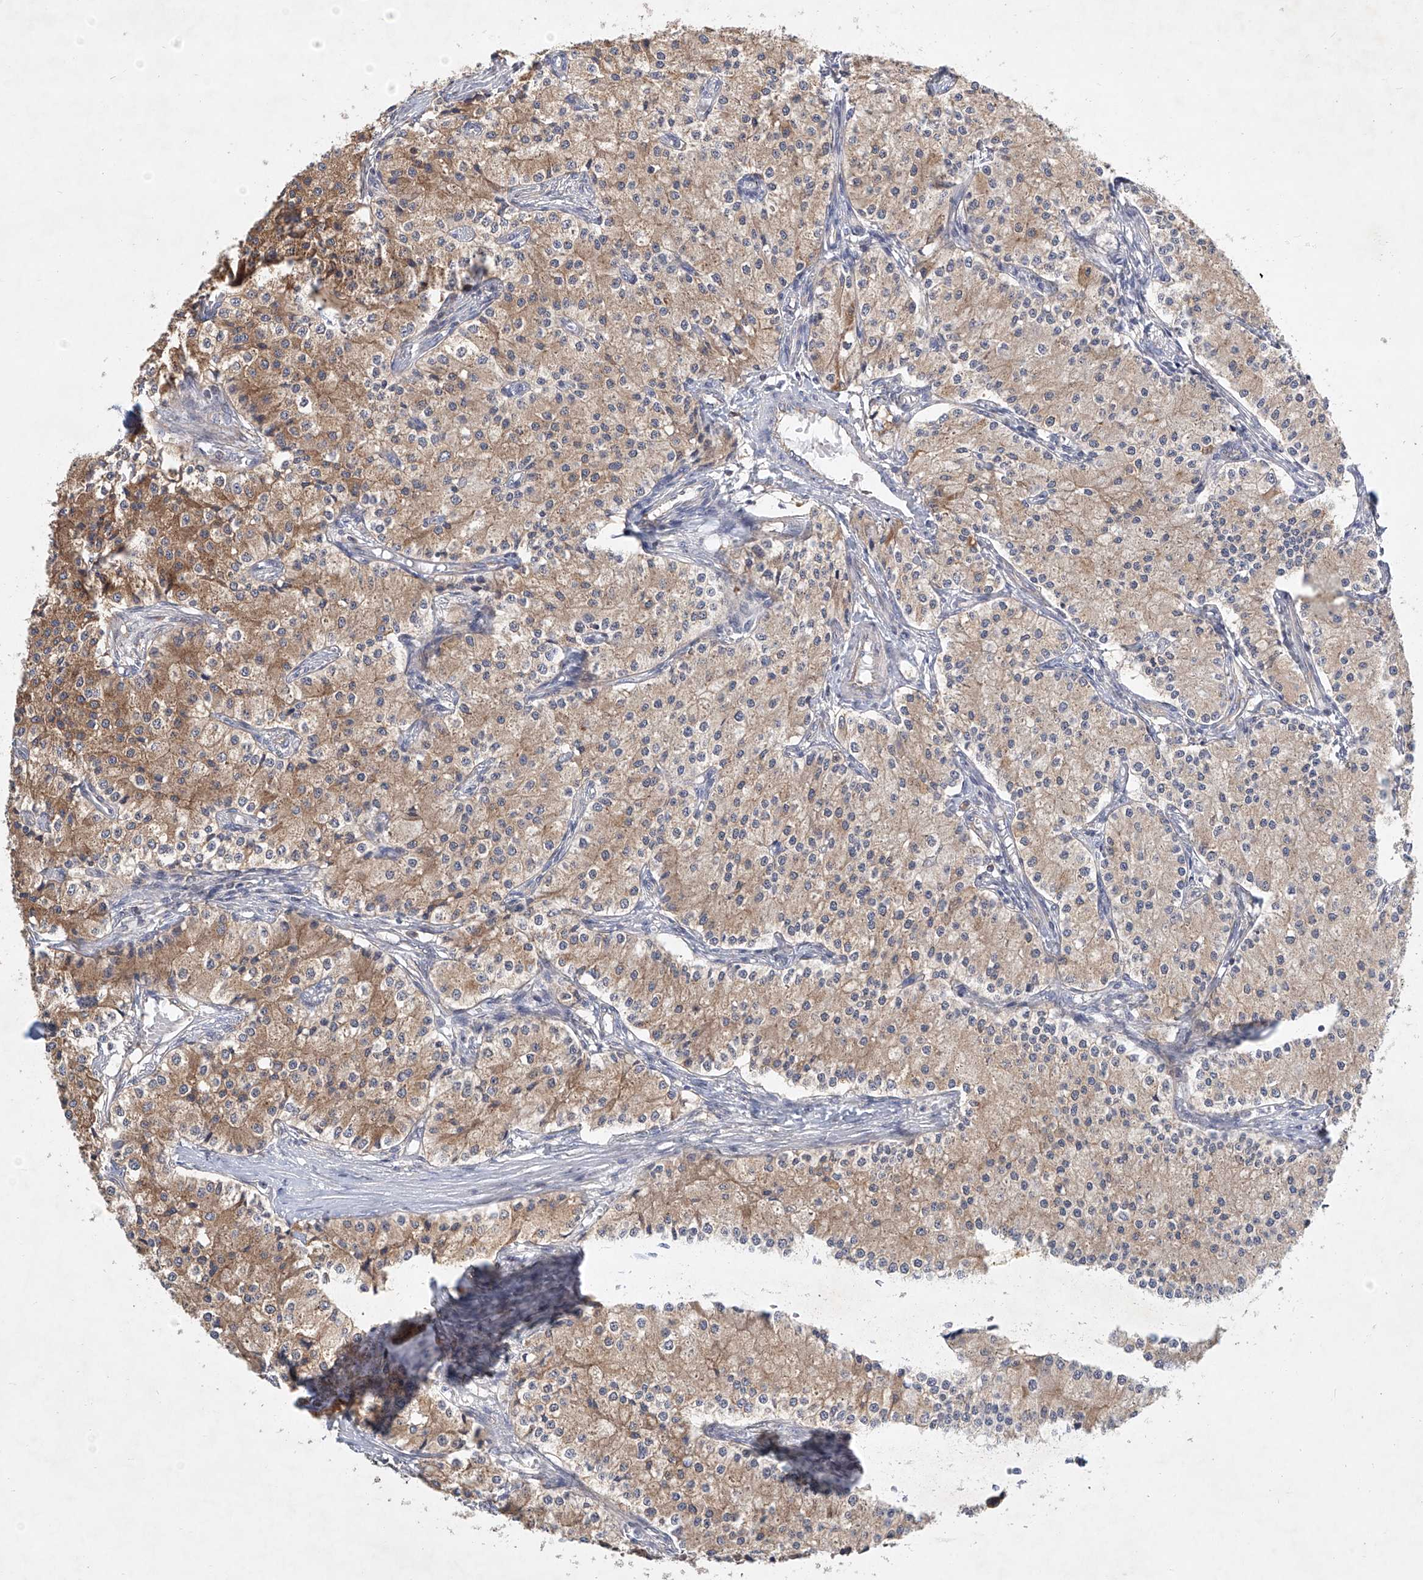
{"staining": {"intensity": "moderate", "quantity": ">75%", "location": "cytoplasmic/membranous"}, "tissue": "carcinoid", "cell_type": "Tumor cells", "image_type": "cancer", "snomed": [{"axis": "morphology", "description": "Carcinoid, malignant, NOS"}, {"axis": "topography", "description": "Colon"}], "caption": "Immunohistochemistry (IHC) (DAB (3,3'-diaminobenzidine)) staining of carcinoid (malignant) exhibits moderate cytoplasmic/membranous protein positivity in approximately >75% of tumor cells.", "gene": "CARMIL1", "patient": {"sex": "female", "age": 52}}